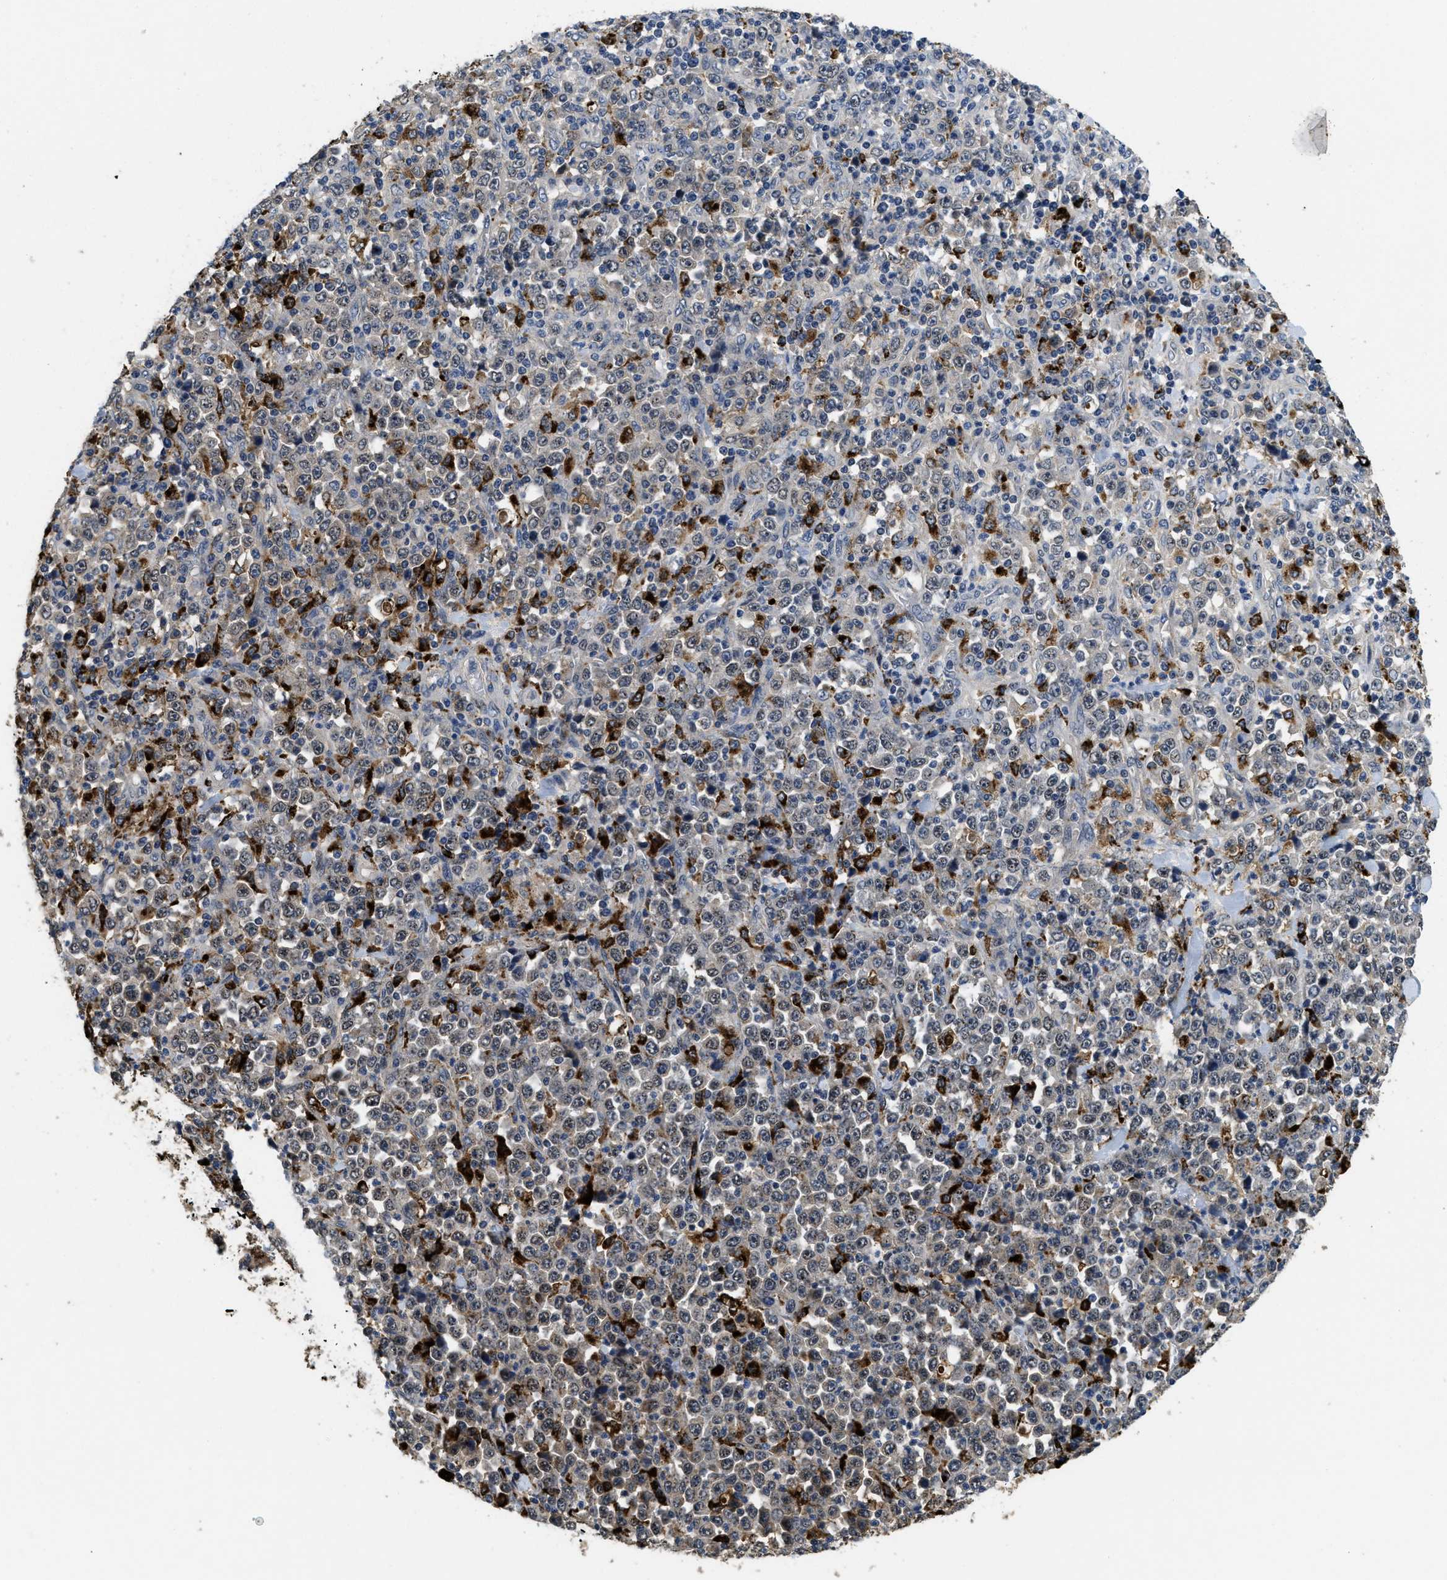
{"staining": {"intensity": "weak", "quantity": ">75%", "location": "cytoplasmic/membranous"}, "tissue": "stomach cancer", "cell_type": "Tumor cells", "image_type": "cancer", "snomed": [{"axis": "morphology", "description": "Normal tissue, NOS"}, {"axis": "morphology", "description": "Adenocarcinoma, NOS"}, {"axis": "topography", "description": "Stomach, upper"}, {"axis": "topography", "description": "Stomach"}], "caption": "Protein staining of stomach cancer tissue reveals weak cytoplasmic/membranous staining in approximately >75% of tumor cells. The protein is shown in brown color, while the nuclei are stained blue.", "gene": "BMPR2", "patient": {"sex": "male", "age": 59}}